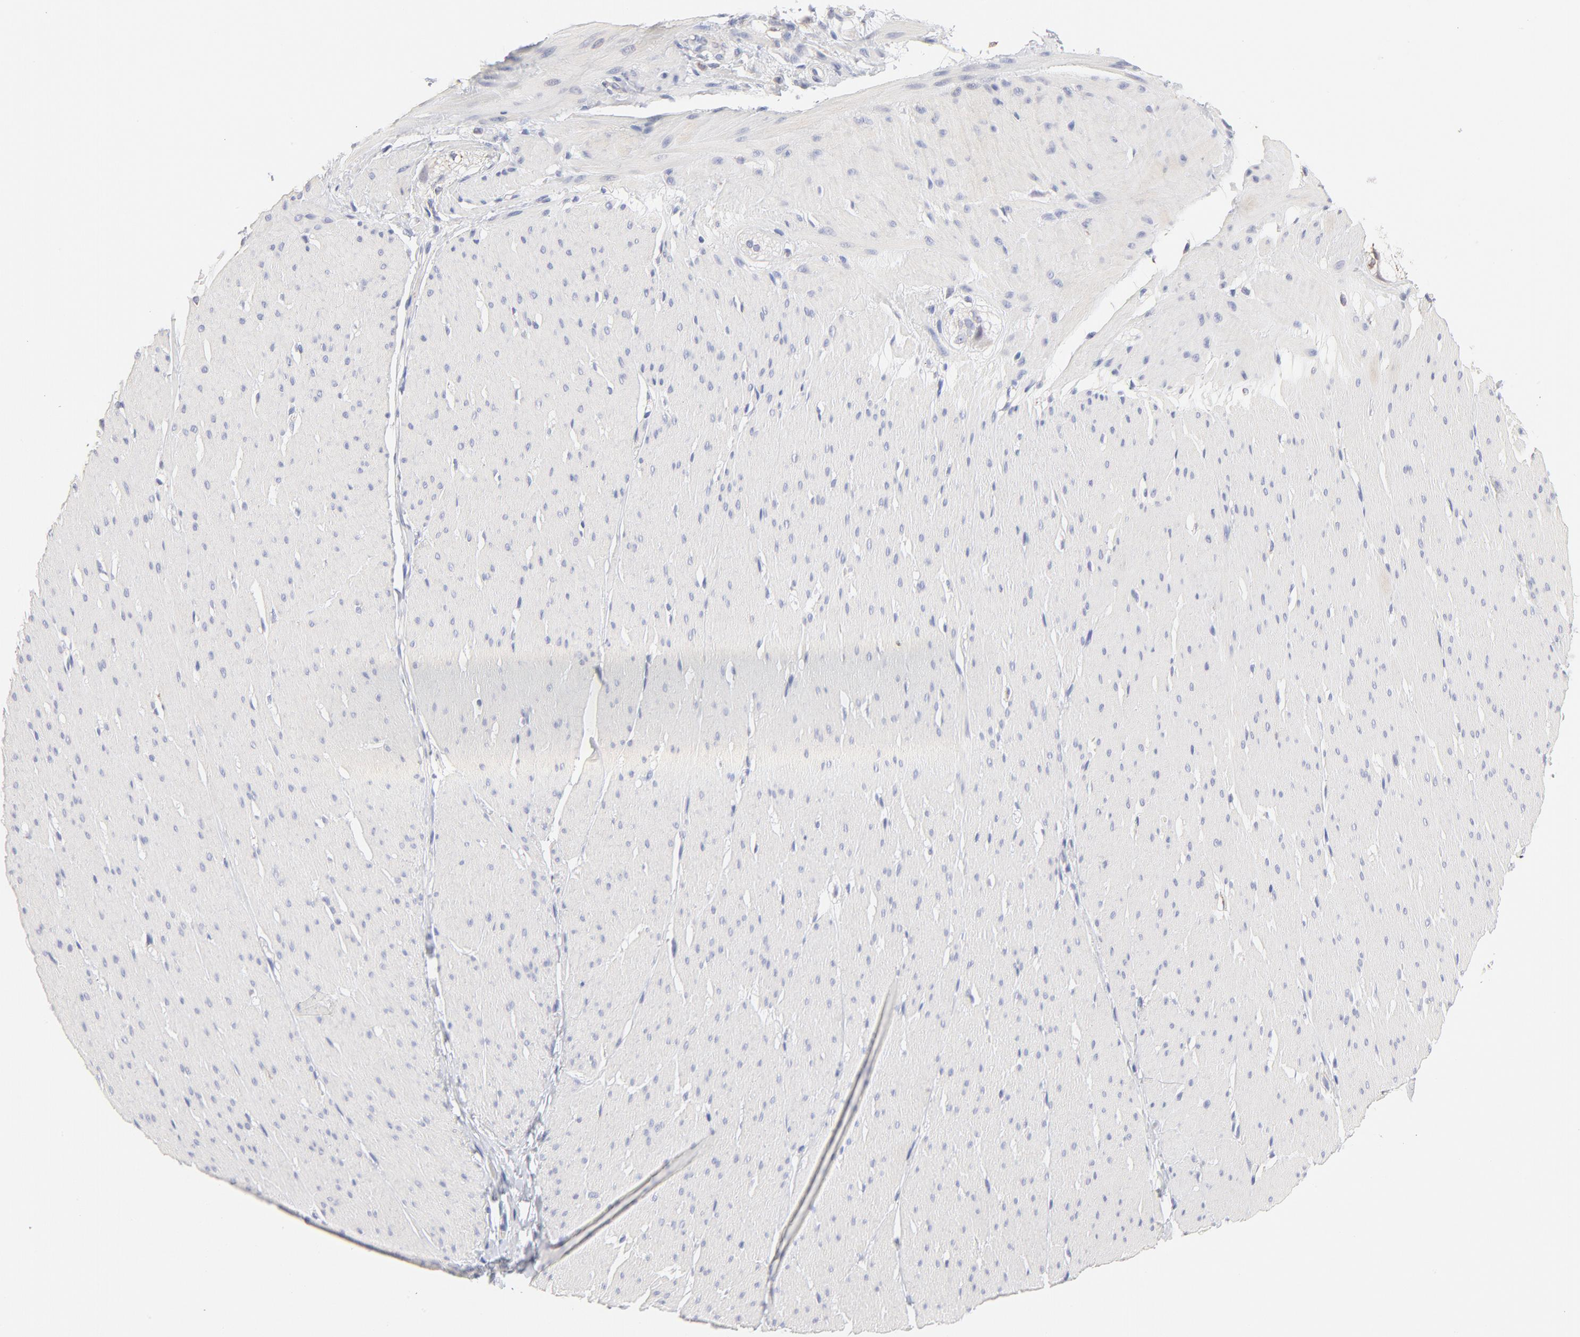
{"staining": {"intensity": "negative", "quantity": "none", "location": "none"}, "tissue": "smooth muscle", "cell_type": "Smooth muscle cells", "image_type": "normal", "snomed": [{"axis": "morphology", "description": "Normal tissue, NOS"}, {"axis": "topography", "description": "Smooth muscle"}, {"axis": "topography", "description": "Colon"}], "caption": "This is a micrograph of IHC staining of normal smooth muscle, which shows no positivity in smooth muscle cells. Nuclei are stained in blue.", "gene": "TST", "patient": {"sex": "male", "age": 67}}